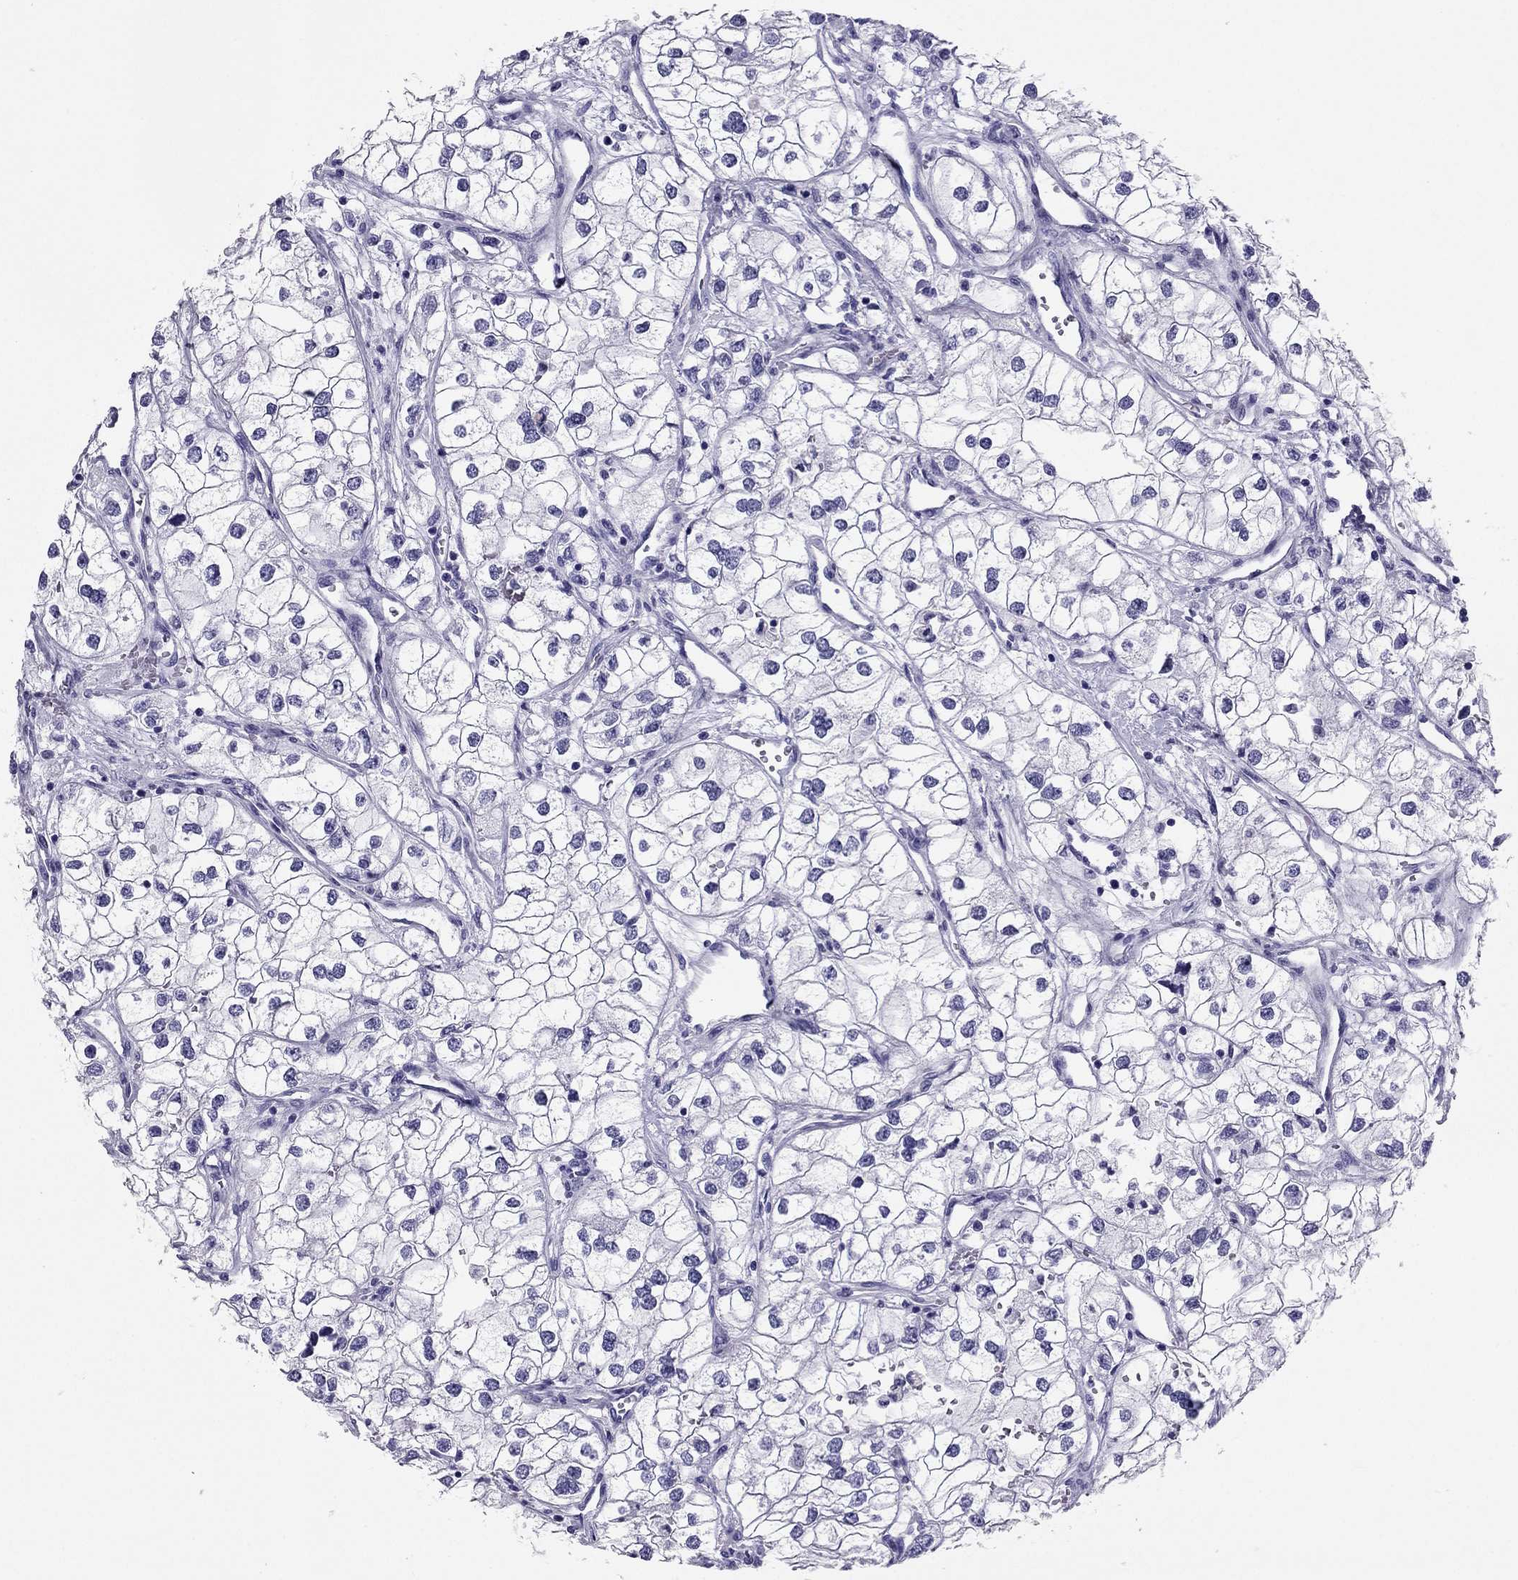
{"staining": {"intensity": "negative", "quantity": "none", "location": "none"}, "tissue": "renal cancer", "cell_type": "Tumor cells", "image_type": "cancer", "snomed": [{"axis": "morphology", "description": "Adenocarcinoma, NOS"}, {"axis": "topography", "description": "Kidney"}], "caption": "Tumor cells are negative for brown protein staining in renal cancer (adenocarcinoma).", "gene": "PDE6A", "patient": {"sex": "male", "age": 59}}